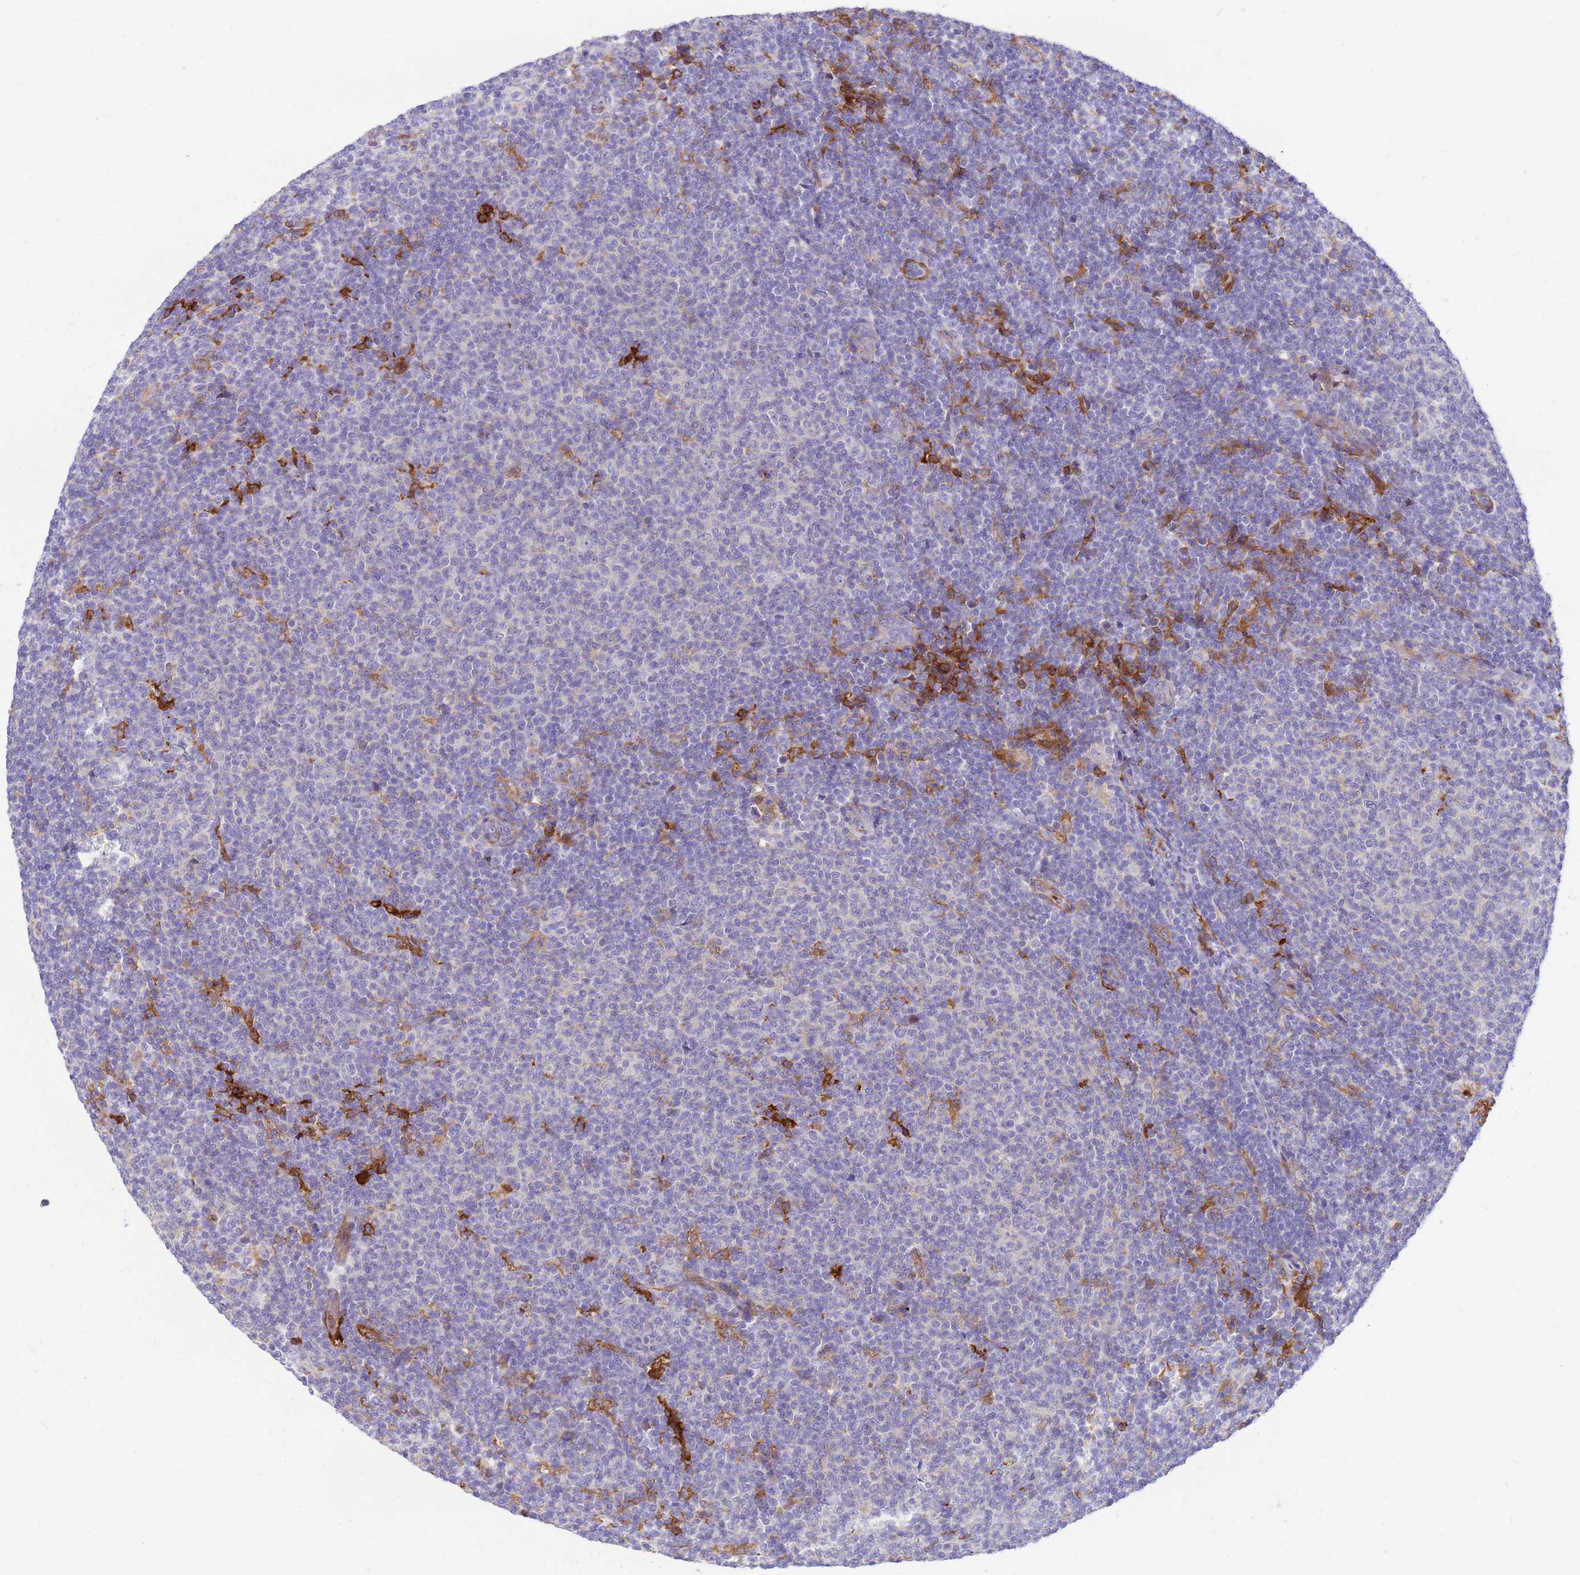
{"staining": {"intensity": "negative", "quantity": "none", "location": "none"}, "tissue": "lymphoma", "cell_type": "Tumor cells", "image_type": "cancer", "snomed": [{"axis": "morphology", "description": "Malignant lymphoma, non-Hodgkin's type, Low grade"}, {"axis": "topography", "description": "Lymph node"}], "caption": "The immunohistochemistry image has no significant expression in tumor cells of lymphoma tissue.", "gene": "ORM1", "patient": {"sex": "male", "age": 66}}